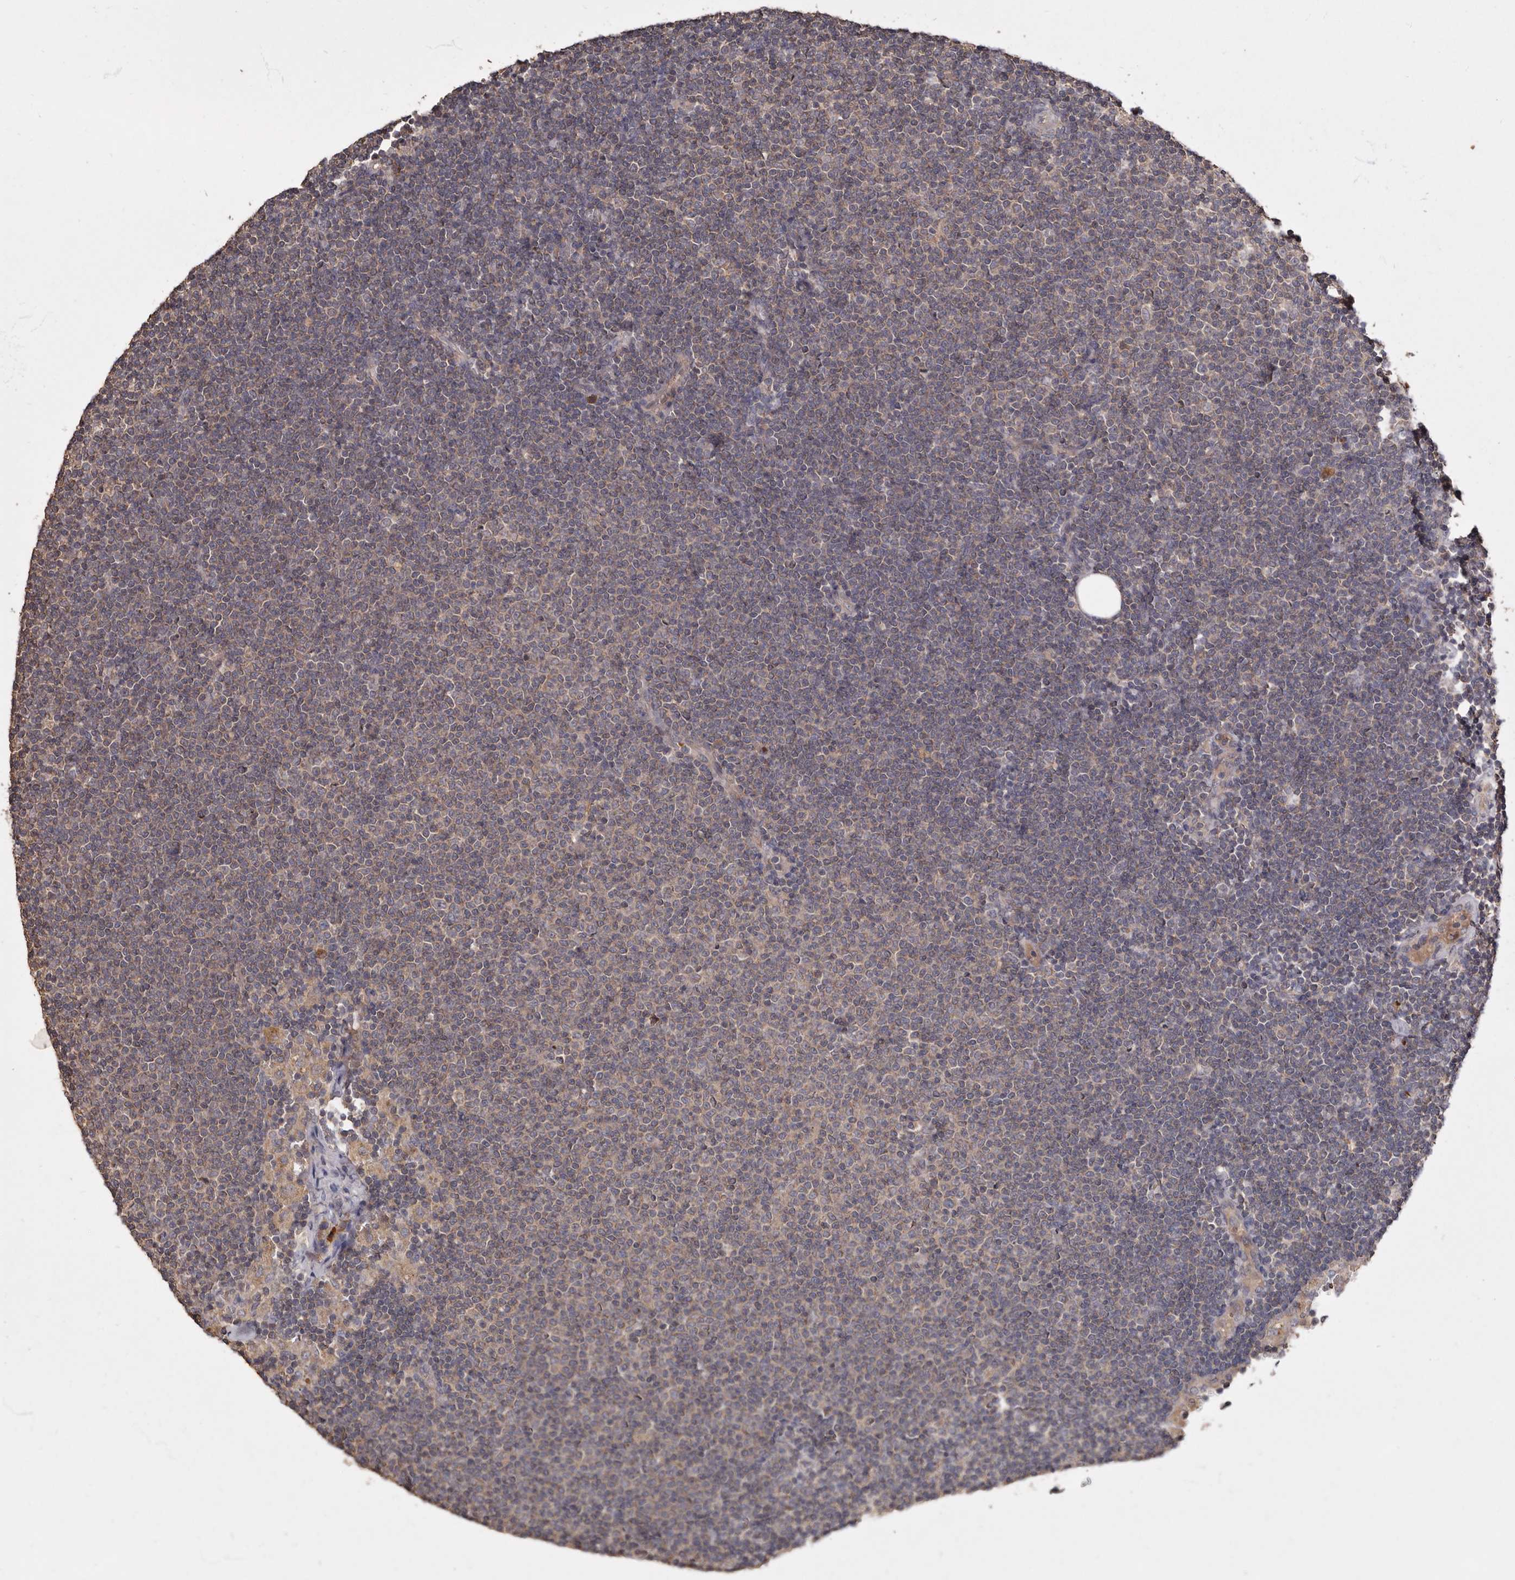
{"staining": {"intensity": "negative", "quantity": "none", "location": "none"}, "tissue": "lymphoma", "cell_type": "Tumor cells", "image_type": "cancer", "snomed": [{"axis": "morphology", "description": "Malignant lymphoma, non-Hodgkin's type, Low grade"}, {"axis": "topography", "description": "Lymph node"}], "caption": "Tumor cells show no significant protein expression in lymphoma.", "gene": "KIF26B", "patient": {"sex": "female", "age": 53}}